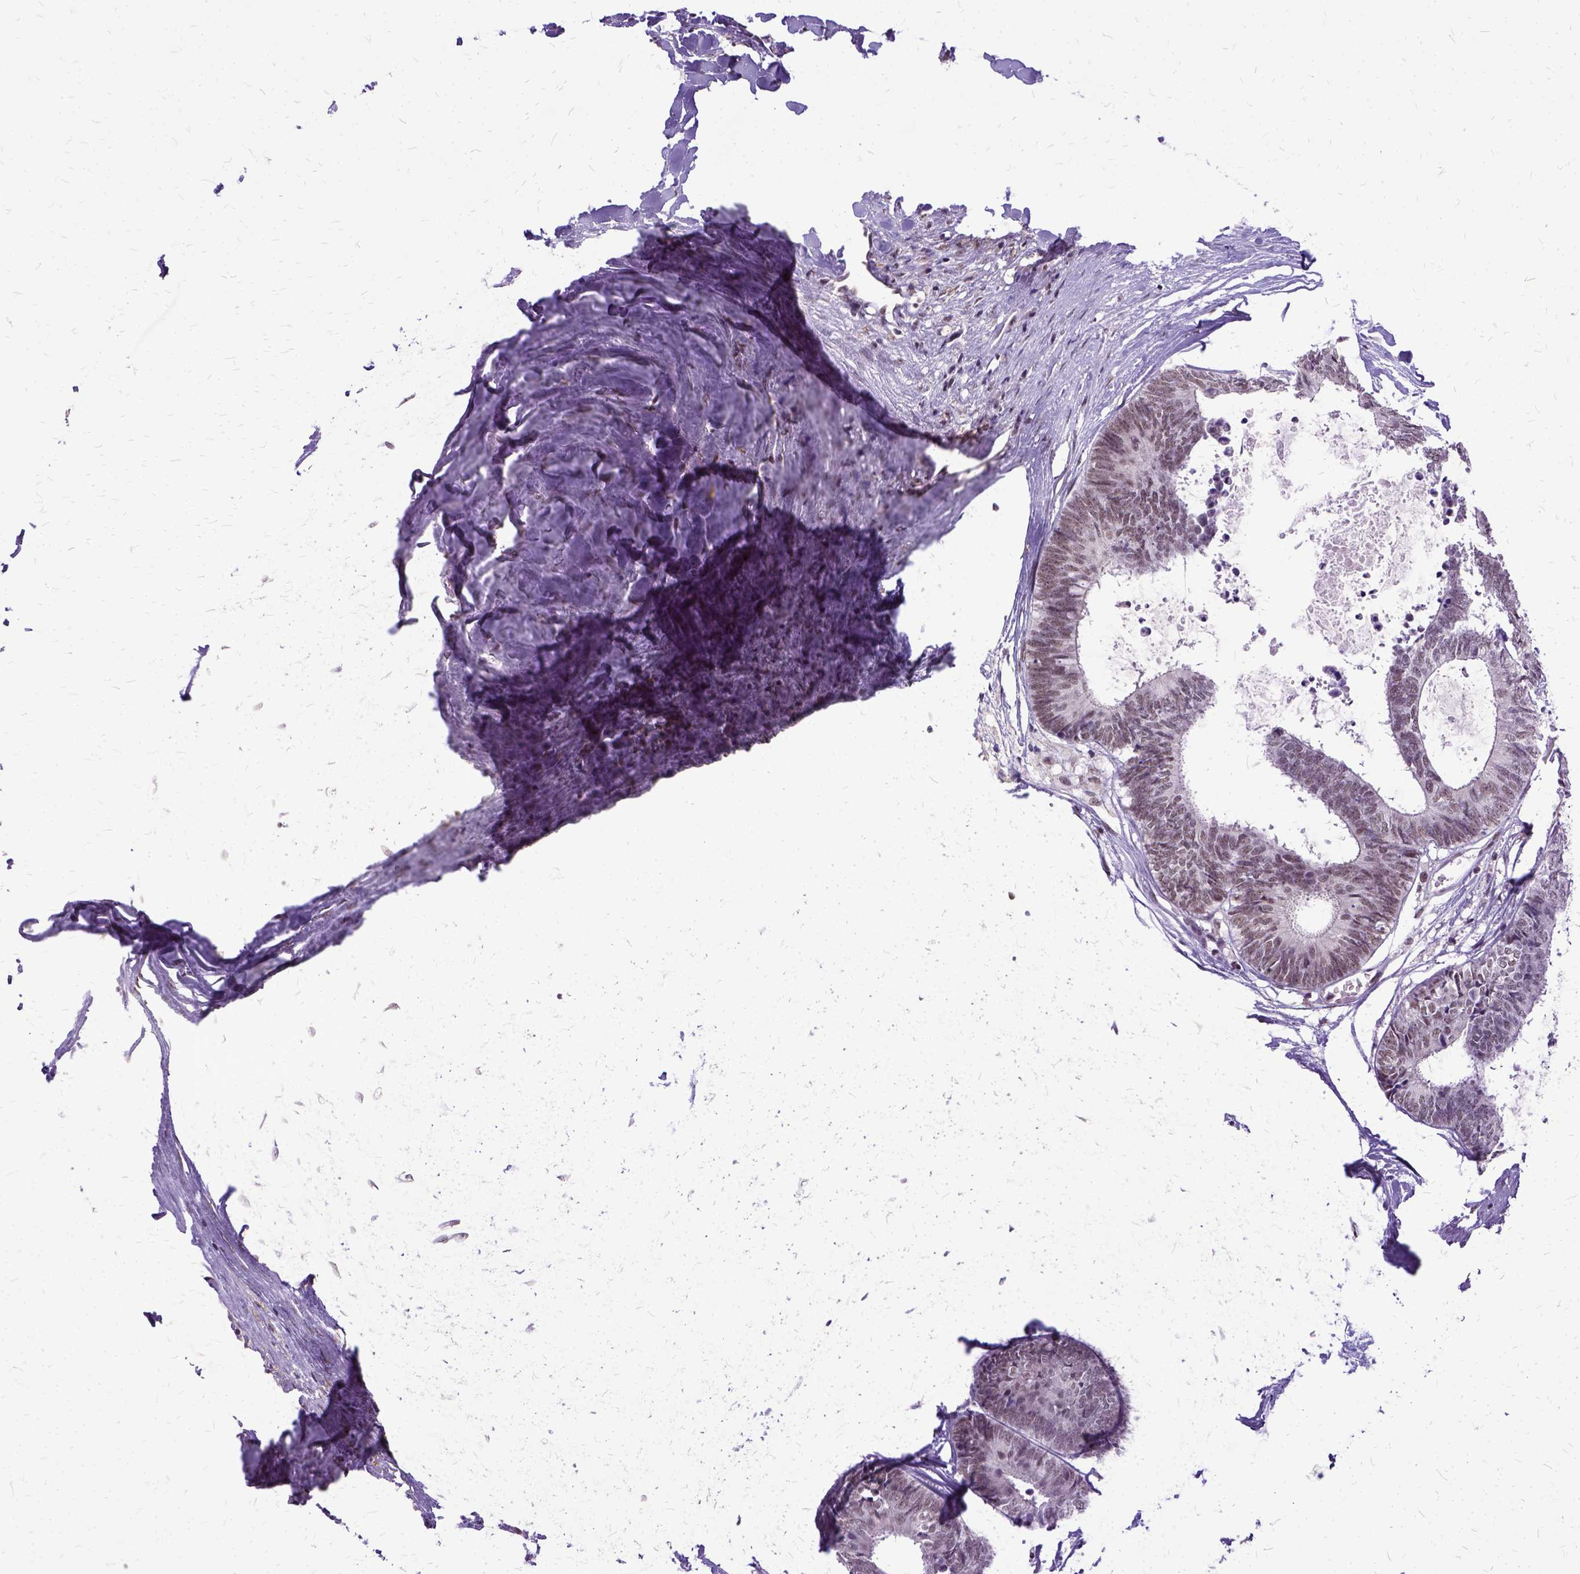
{"staining": {"intensity": "weak", "quantity": ">75%", "location": "nuclear"}, "tissue": "colorectal cancer", "cell_type": "Tumor cells", "image_type": "cancer", "snomed": [{"axis": "morphology", "description": "Adenocarcinoma, NOS"}, {"axis": "topography", "description": "Colon"}, {"axis": "topography", "description": "Rectum"}], "caption": "This photomicrograph reveals IHC staining of adenocarcinoma (colorectal), with low weak nuclear staining in about >75% of tumor cells.", "gene": "SETD1A", "patient": {"sex": "male", "age": 57}}